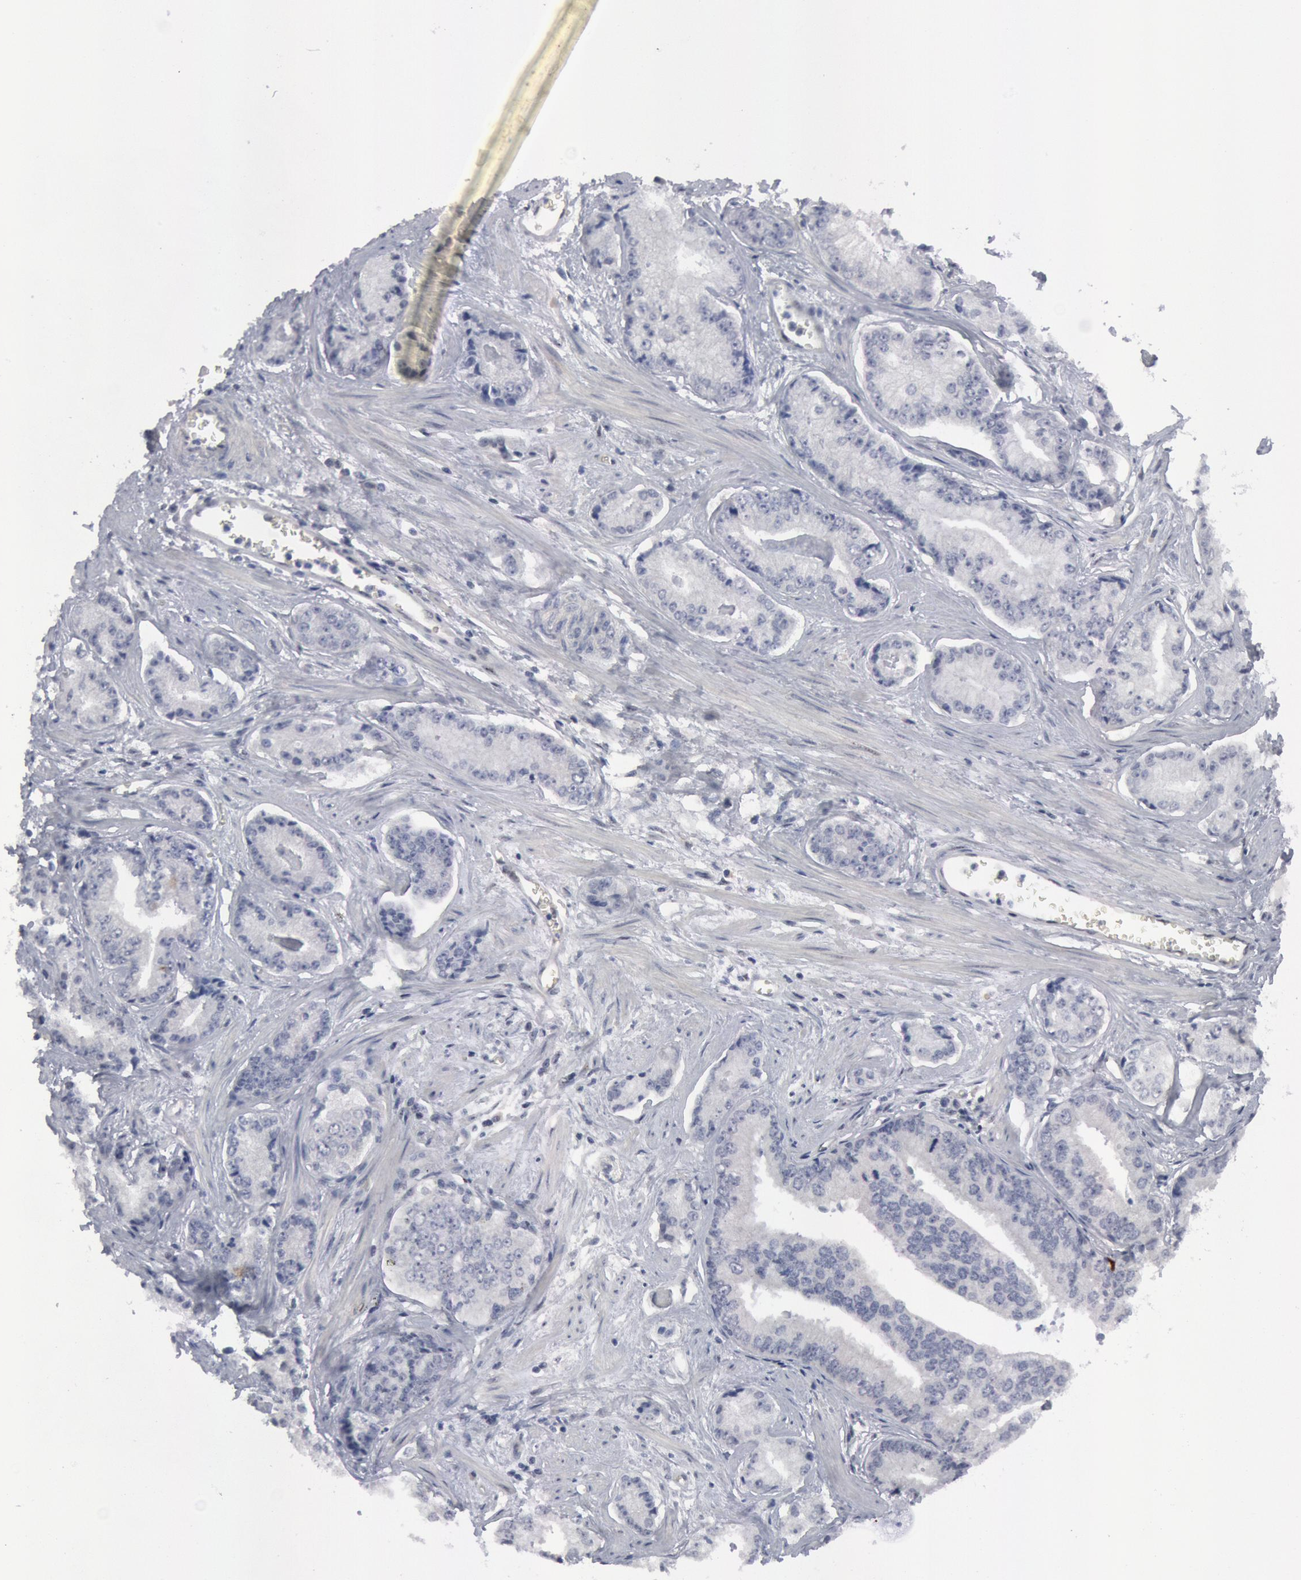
{"staining": {"intensity": "negative", "quantity": "none", "location": "none"}, "tissue": "prostate cancer", "cell_type": "Tumor cells", "image_type": "cancer", "snomed": [{"axis": "morphology", "description": "Adenocarcinoma, High grade"}, {"axis": "topography", "description": "Prostate"}], "caption": "This photomicrograph is of adenocarcinoma (high-grade) (prostate) stained with immunohistochemistry to label a protein in brown with the nuclei are counter-stained blue. There is no positivity in tumor cells.", "gene": "FOXO1", "patient": {"sex": "male", "age": 56}}